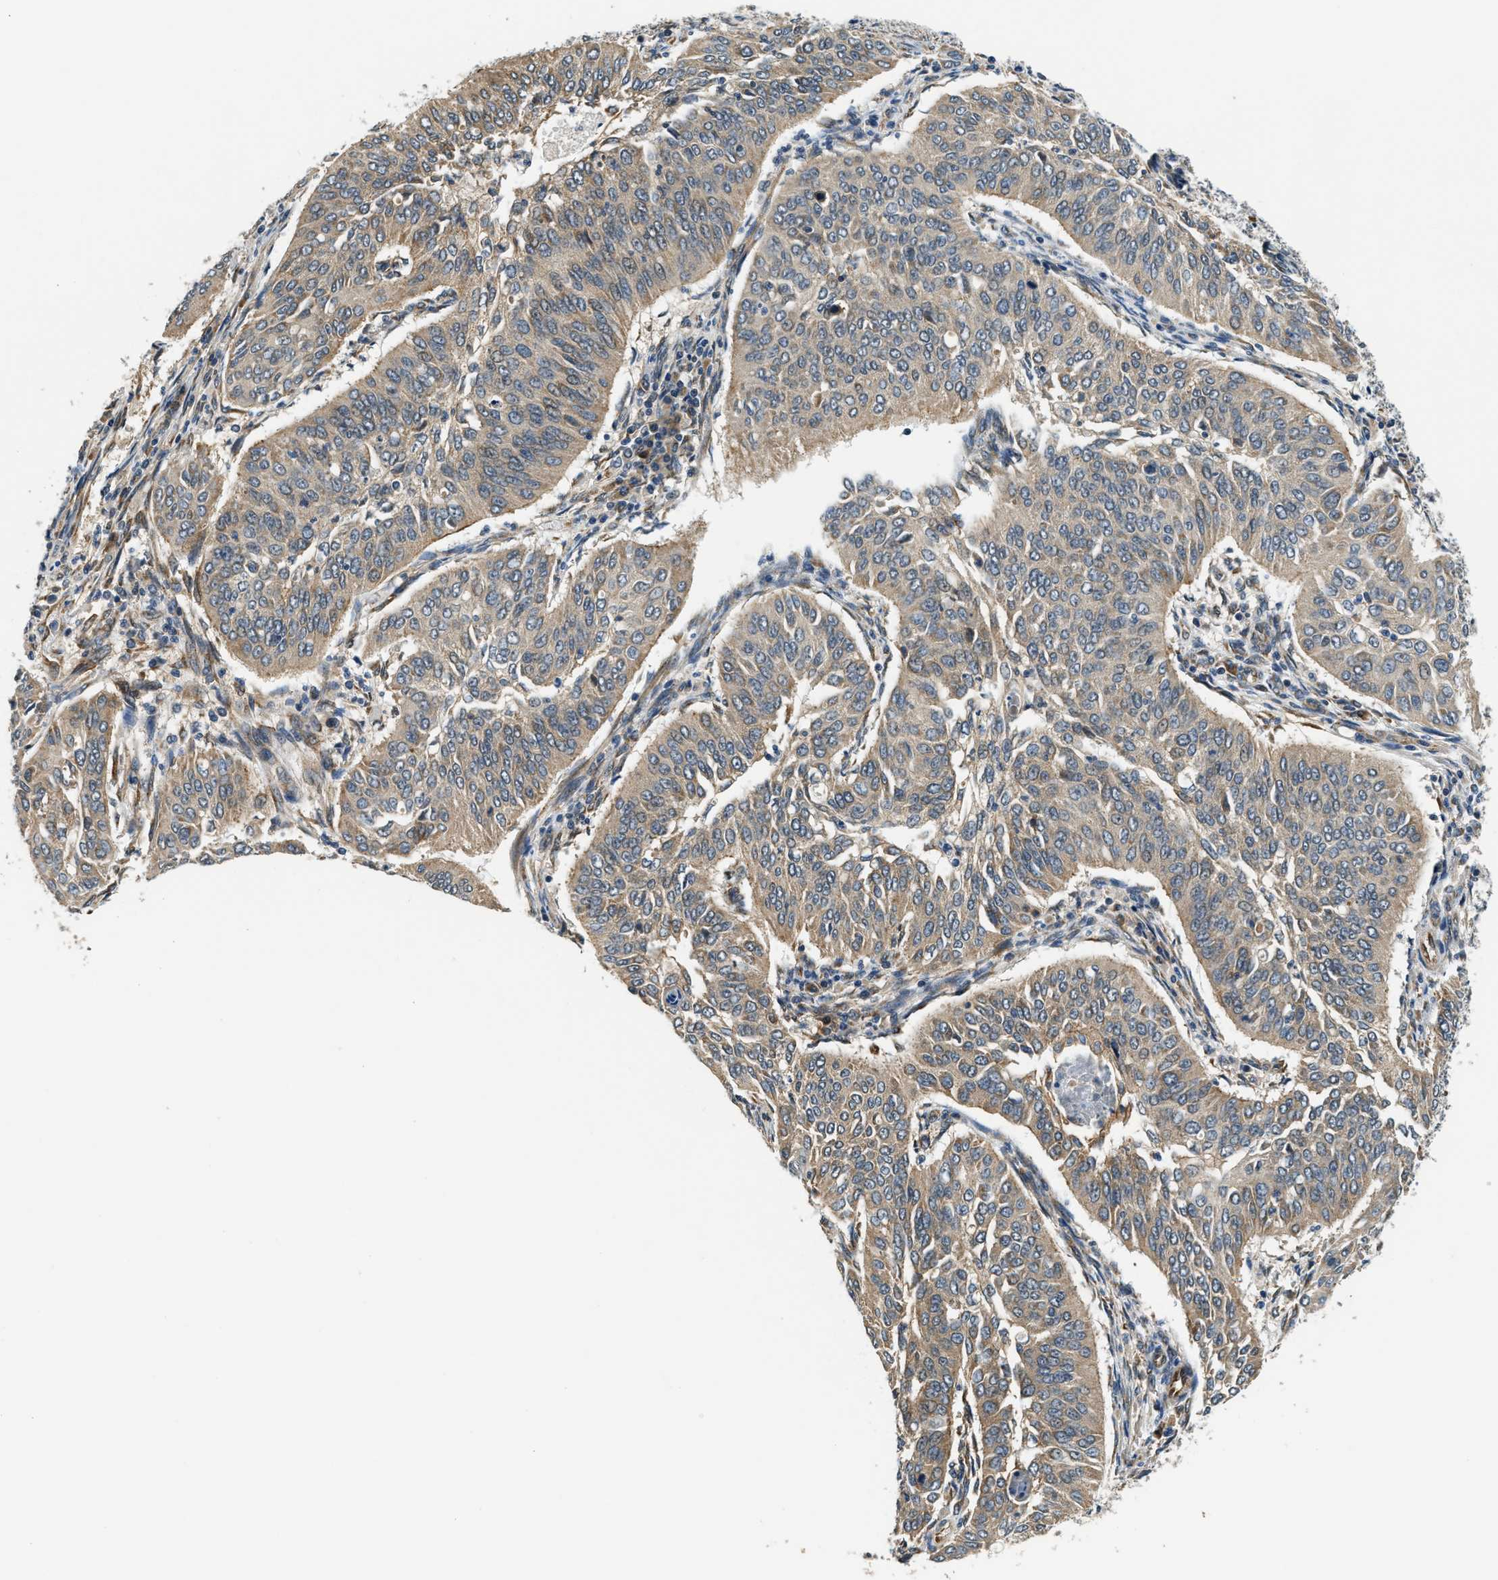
{"staining": {"intensity": "moderate", "quantity": ">75%", "location": "cytoplasmic/membranous"}, "tissue": "cervical cancer", "cell_type": "Tumor cells", "image_type": "cancer", "snomed": [{"axis": "morphology", "description": "Normal tissue, NOS"}, {"axis": "morphology", "description": "Squamous cell carcinoma, NOS"}, {"axis": "topography", "description": "Cervix"}], "caption": "A brown stain shows moderate cytoplasmic/membranous positivity of a protein in human cervical cancer tumor cells.", "gene": "ALOX12", "patient": {"sex": "female", "age": 39}}